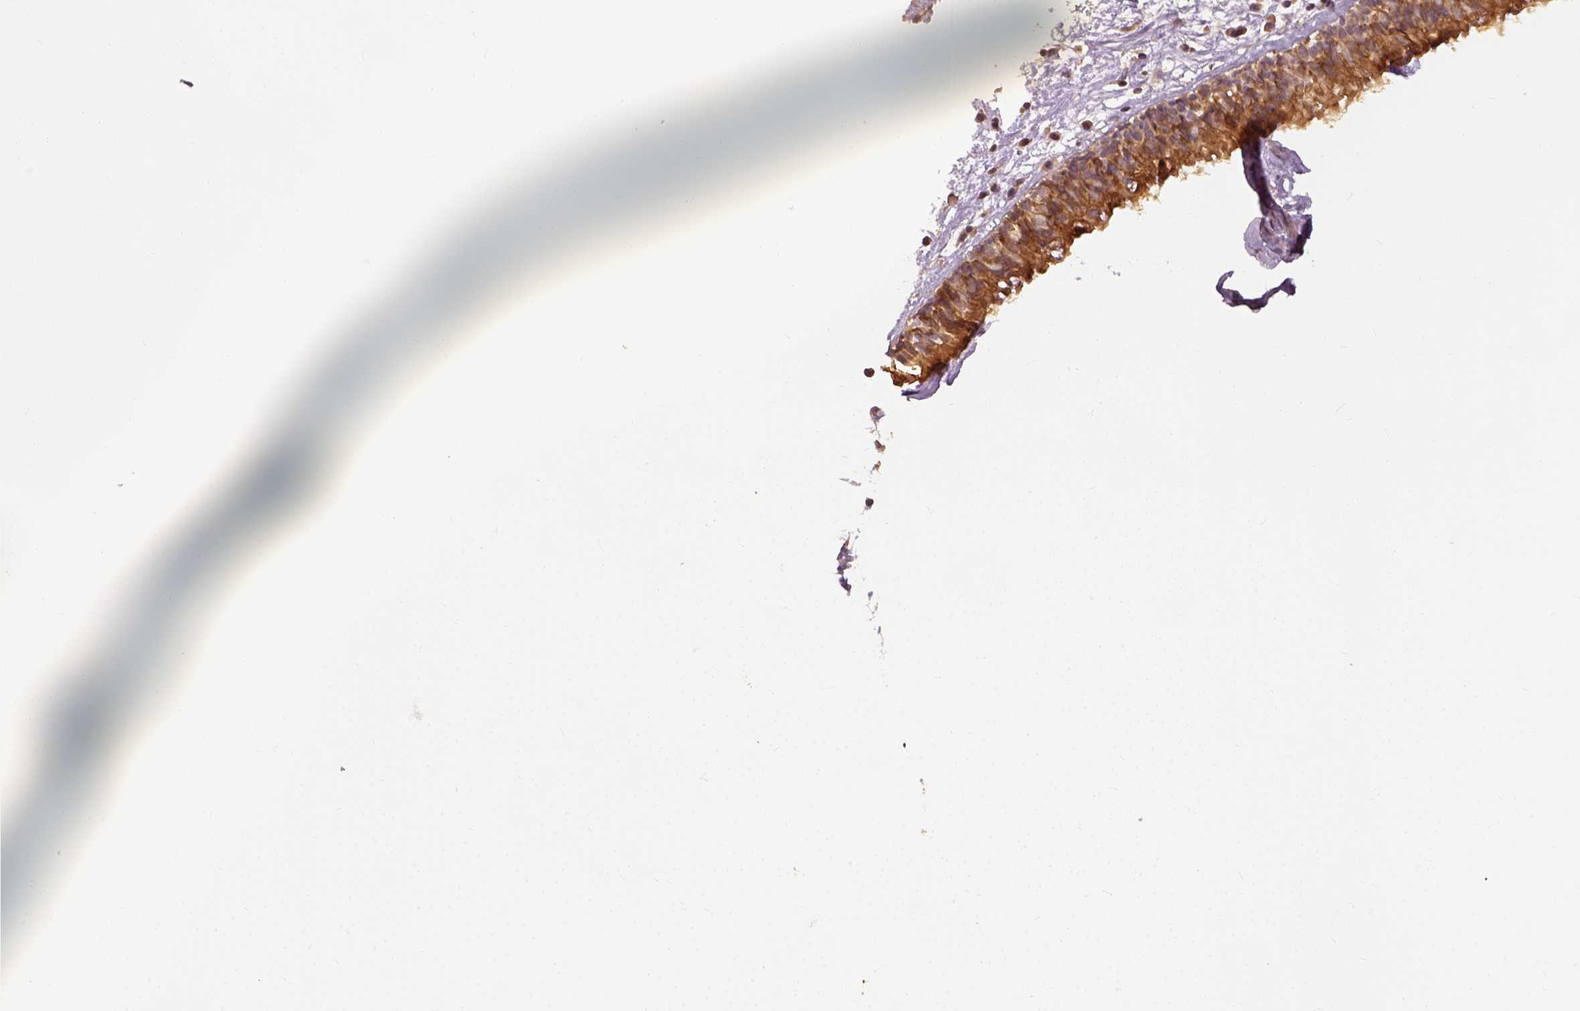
{"staining": {"intensity": "strong", "quantity": ">75%", "location": "cytoplasmic/membranous"}, "tissue": "nasopharynx", "cell_type": "Respiratory epithelial cells", "image_type": "normal", "snomed": [{"axis": "morphology", "description": "Normal tissue, NOS"}, {"axis": "topography", "description": "Nasopharynx"}], "caption": "Protein analysis of normal nasopharynx demonstrates strong cytoplasmic/membranous expression in approximately >75% of respiratory epithelial cells.", "gene": "VEGFA", "patient": {"sex": "male", "age": 24}}